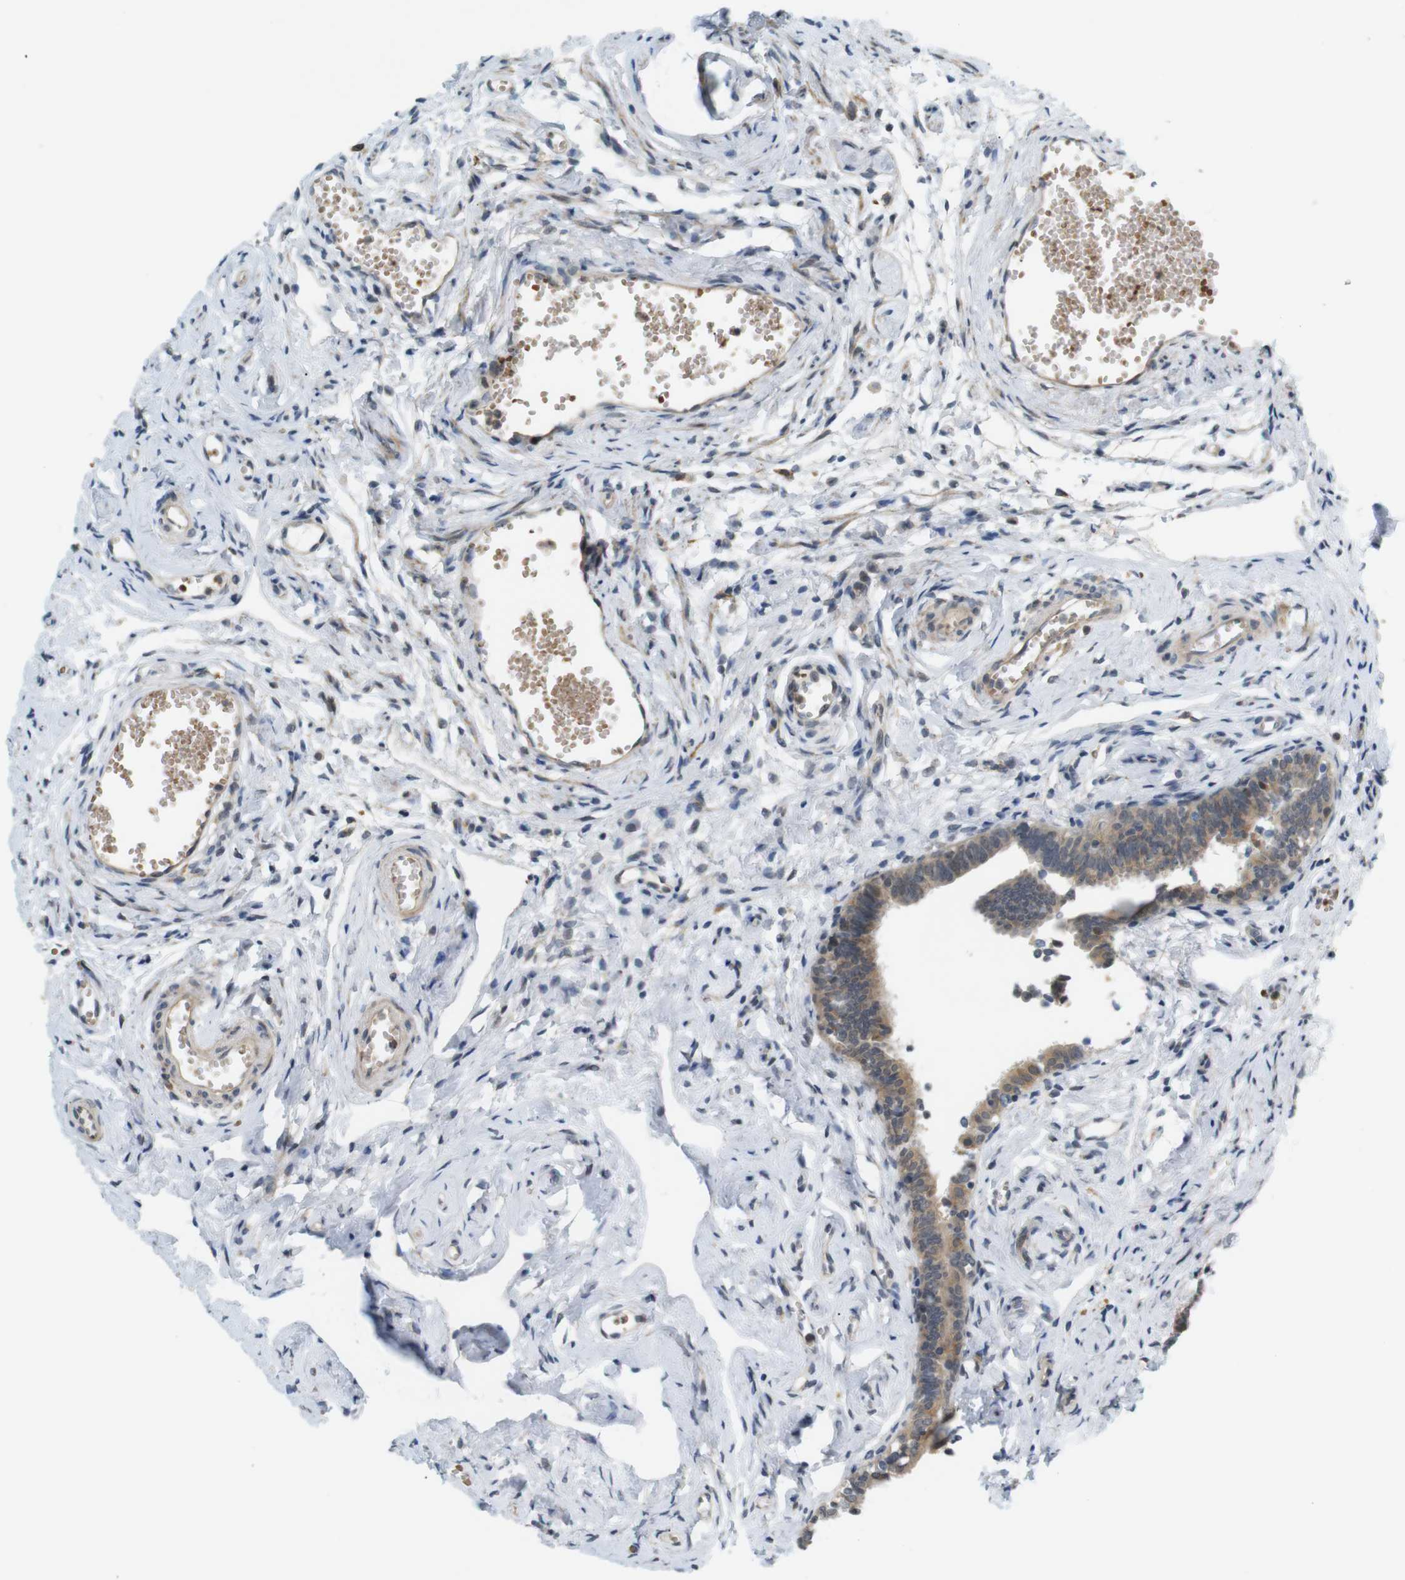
{"staining": {"intensity": "moderate", "quantity": ">75%", "location": "cytoplasmic/membranous"}, "tissue": "fallopian tube", "cell_type": "Glandular cells", "image_type": "normal", "snomed": [{"axis": "morphology", "description": "Normal tissue, NOS"}, {"axis": "topography", "description": "Fallopian tube"}], "caption": "Immunohistochemistry micrograph of benign human fallopian tube stained for a protein (brown), which shows medium levels of moderate cytoplasmic/membranous expression in about >75% of glandular cells.", "gene": "SOCS6", "patient": {"sex": "female", "age": 29}}